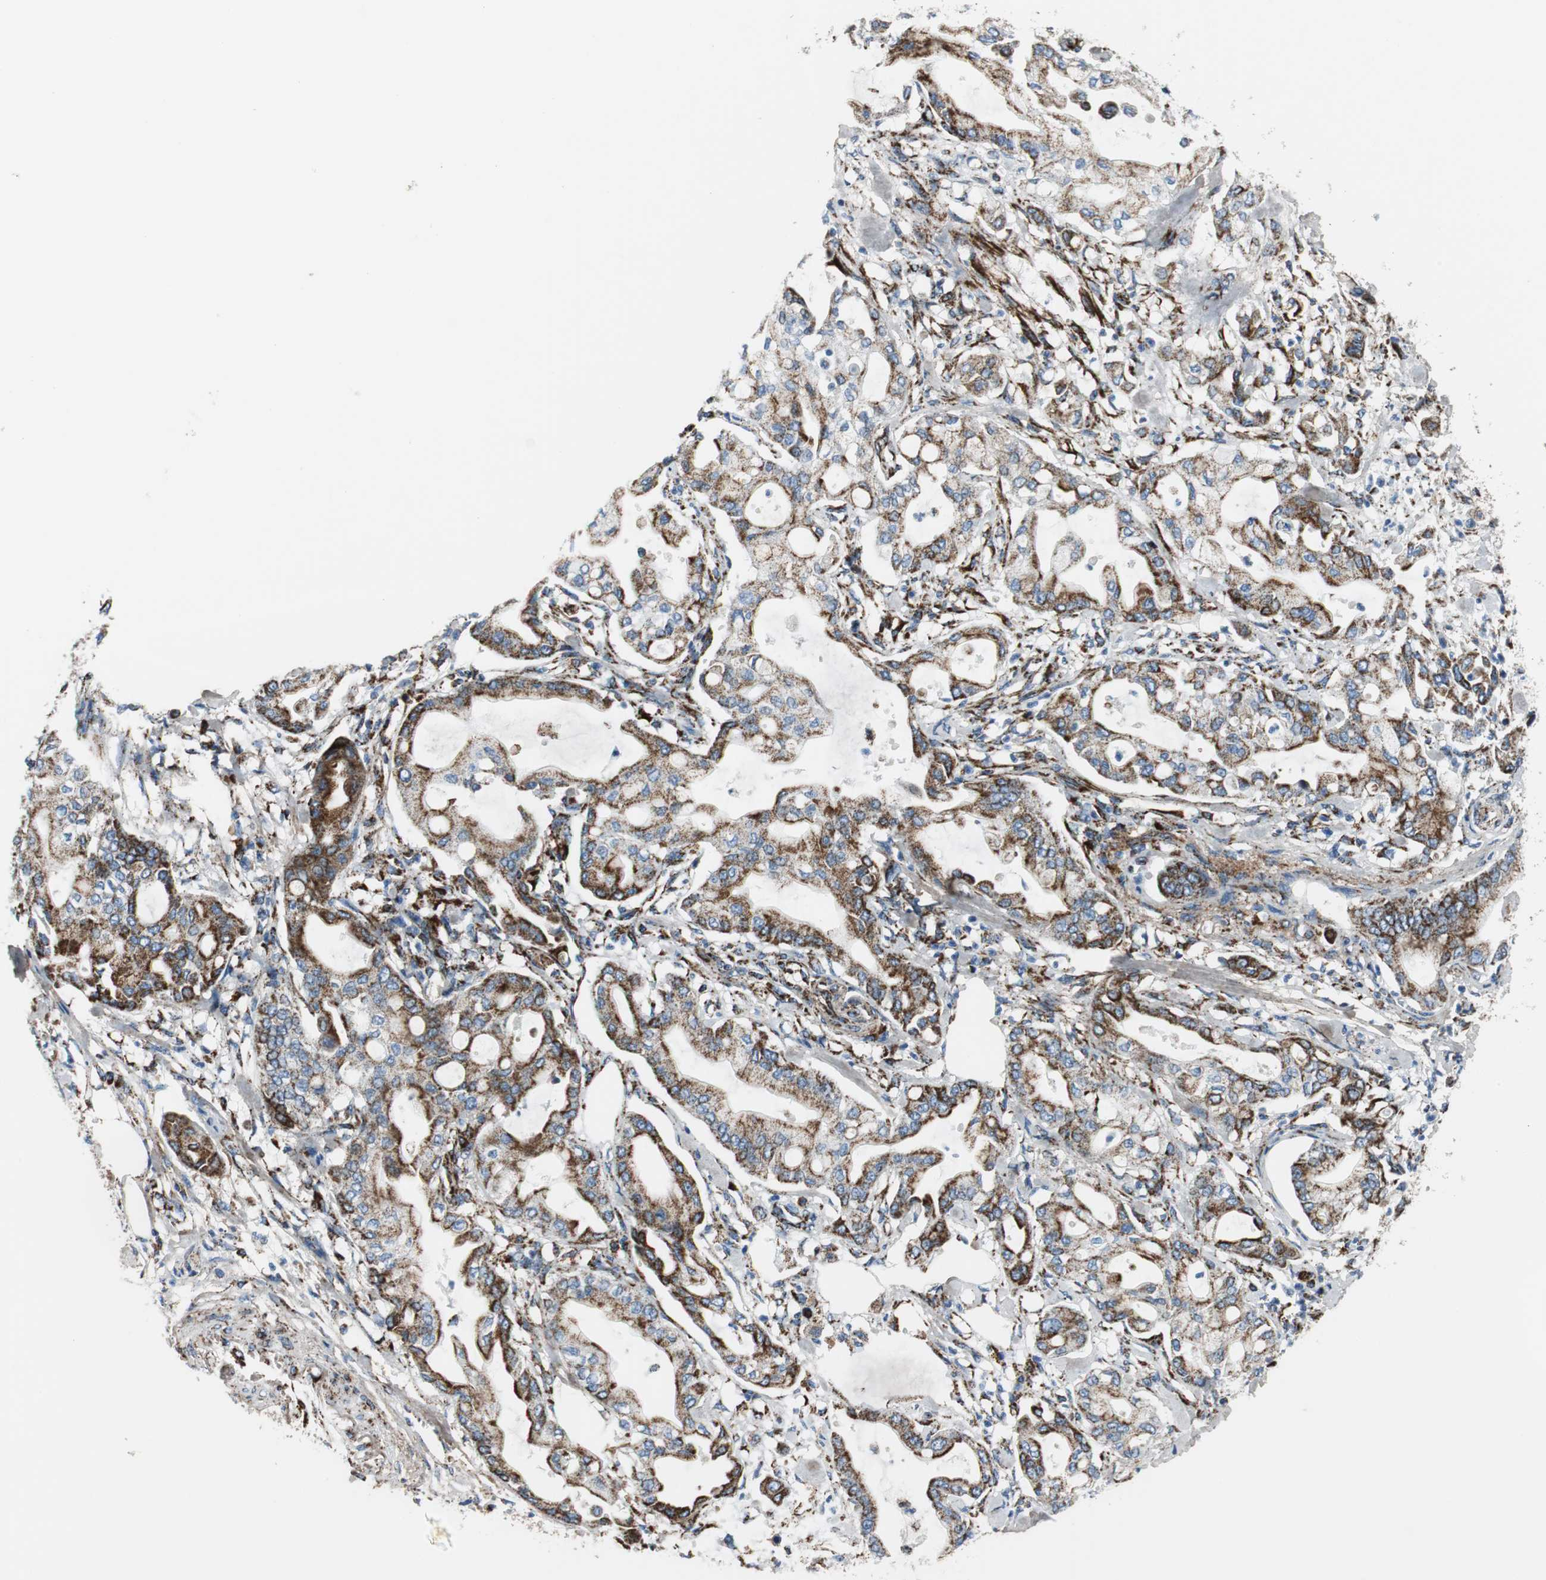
{"staining": {"intensity": "strong", "quantity": ">75%", "location": "cytoplasmic/membranous"}, "tissue": "pancreatic cancer", "cell_type": "Tumor cells", "image_type": "cancer", "snomed": [{"axis": "morphology", "description": "Adenocarcinoma, NOS"}, {"axis": "morphology", "description": "Adenocarcinoma, metastatic, NOS"}, {"axis": "topography", "description": "Lymph node"}, {"axis": "topography", "description": "Pancreas"}, {"axis": "topography", "description": "Duodenum"}], "caption": "Tumor cells reveal high levels of strong cytoplasmic/membranous positivity in about >75% of cells in human adenocarcinoma (pancreatic).", "gene": "C1QTNF7", "patient": {"sex": "female", "age": 64}}